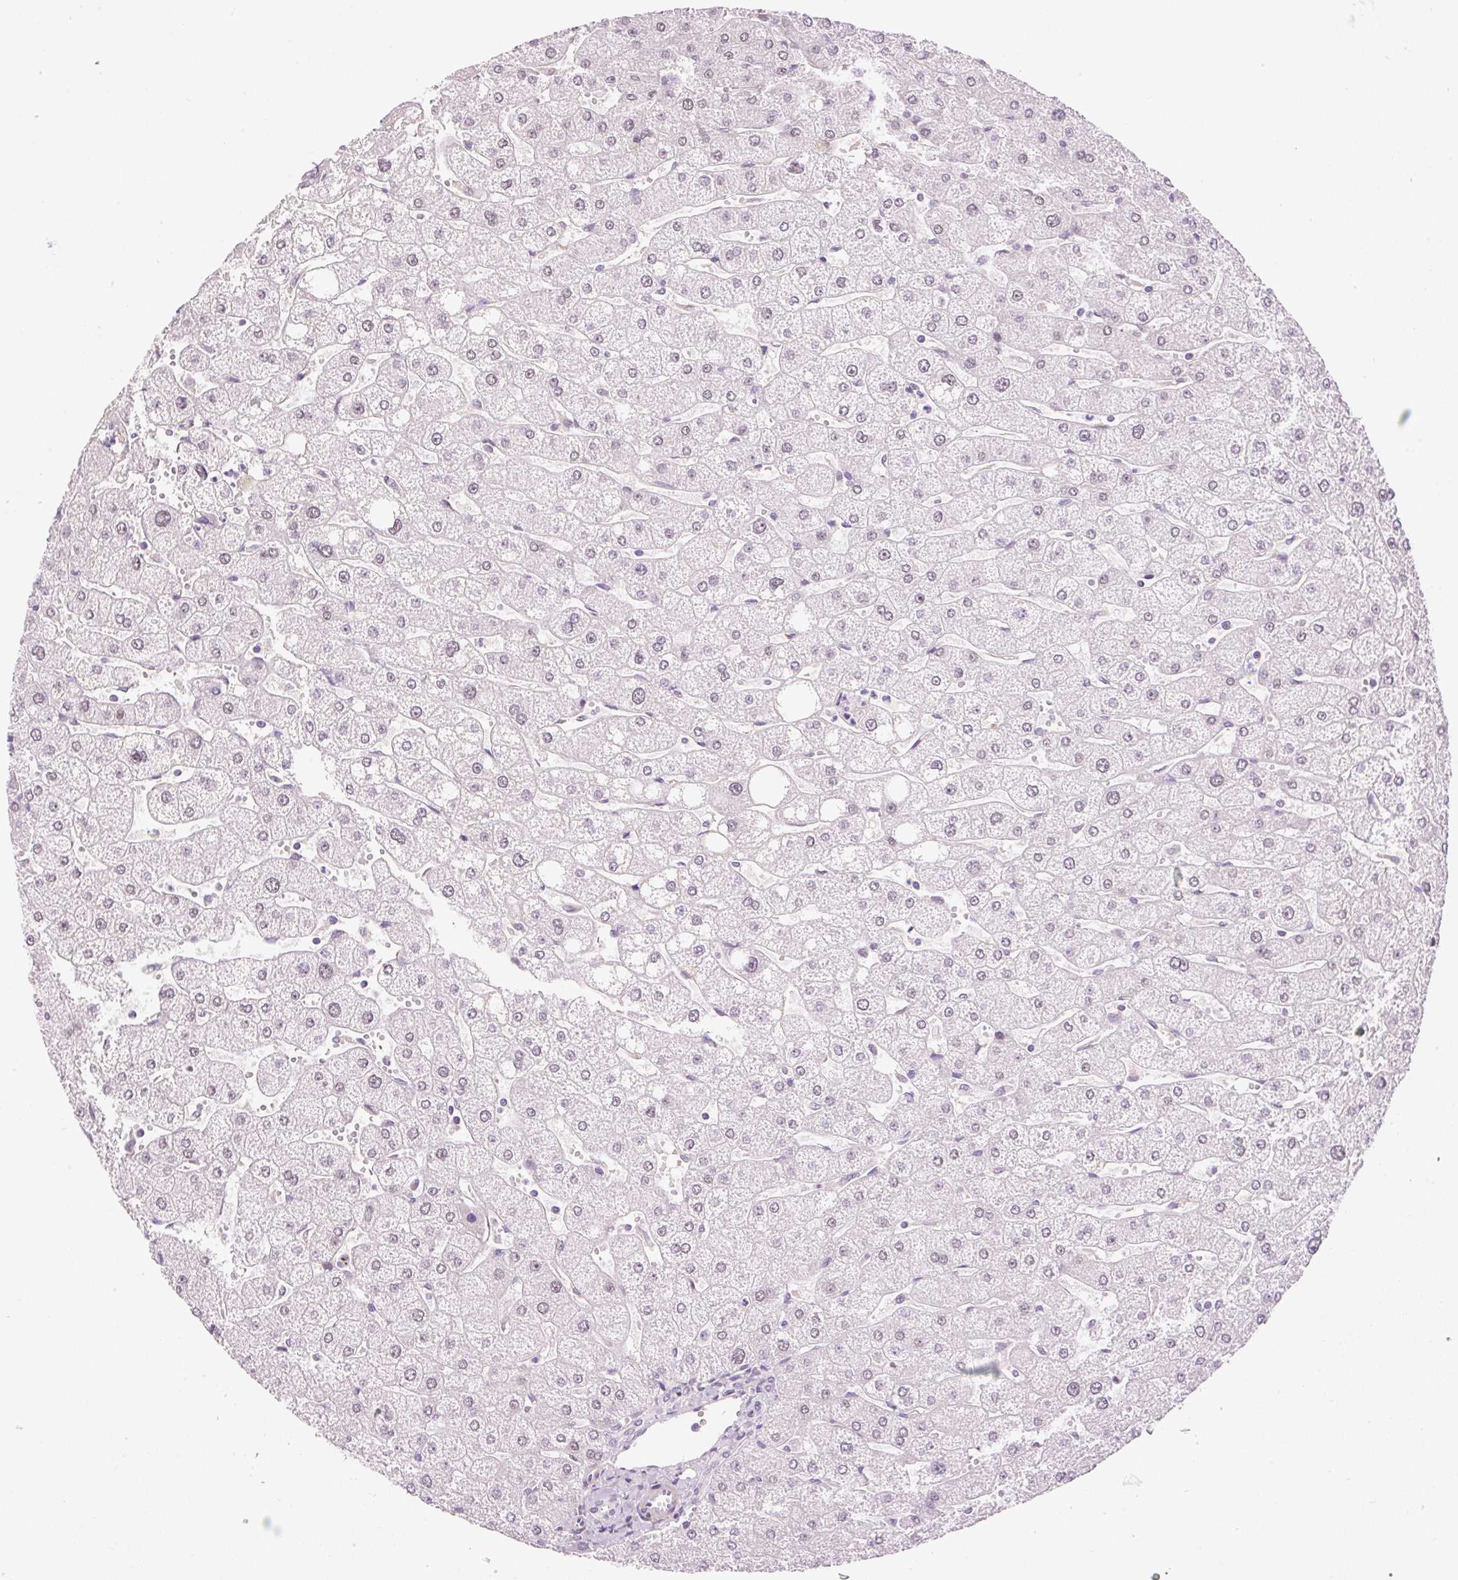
{"staining": {"intensity": "negative", "quantity": "none", "location": "none"}, "tissue": "liver", "cell_type": "Cholangiocytes", "image_type": "normal", "snomed": [{"axis": "morphology", "description": "Normal tissue, NOS"}, {"axis": "topography", "description": "Liver"}], "caption": "This is an IHC histopathology image of benign liver. There is no expression in cholangiocytes.", "gene": "HNF1A", "patient": {"sex": "male", "age": 67}}